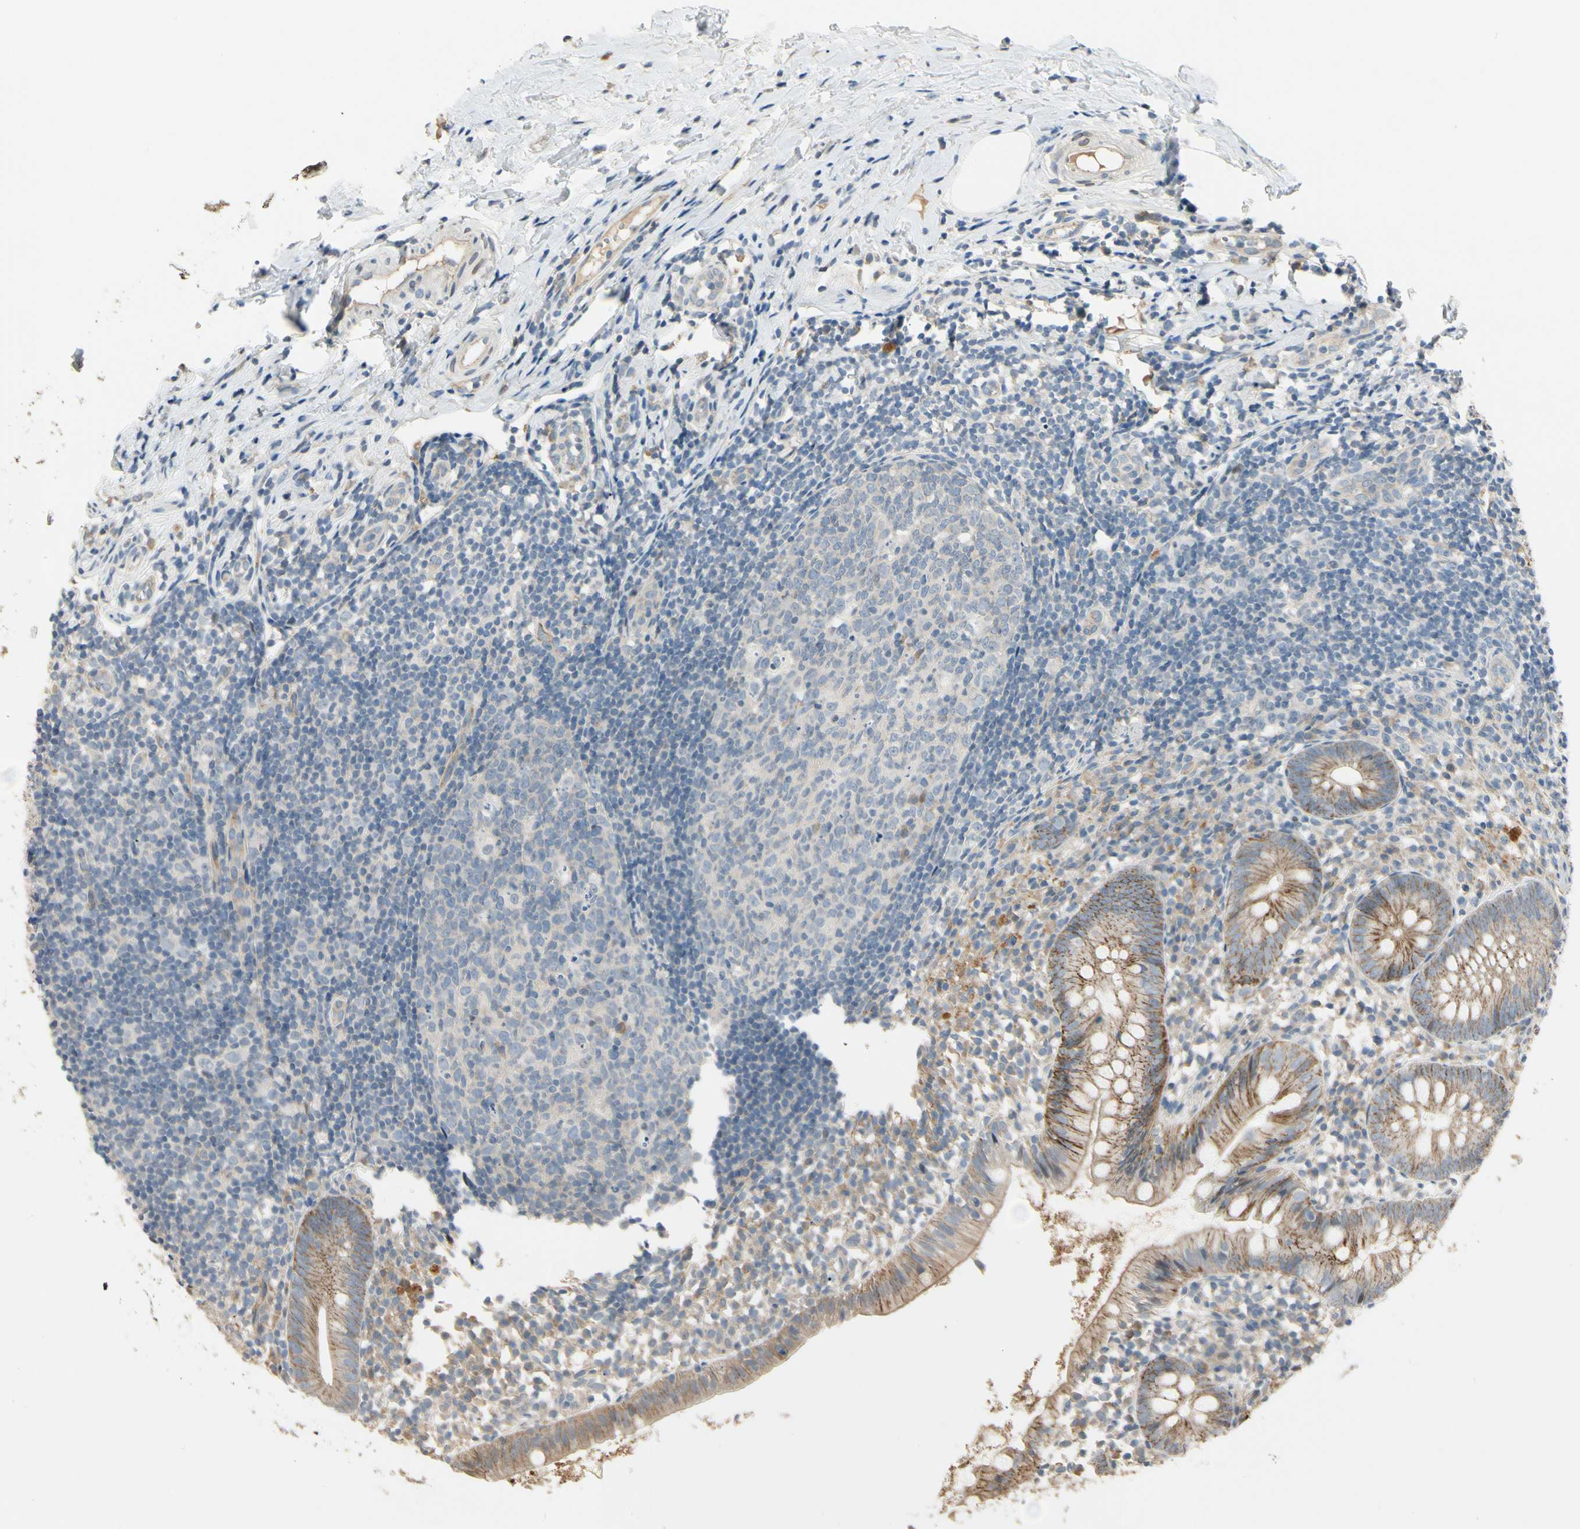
{"staining": {"intensity": "moderate", "quantity": ">75%", "location": "cytoplasmic/membranous"}, "tissue": "appendix", "cell_type": "Glandular cells", "image_type": "normal", "snomed": [{"axis": "morphology", "description": "Normal tissue, NOS"}, {"axis": "topography", "description": "Appendix"}], "caption": "Glandular cells show medium levels of moderate cytoplasmic/membranous staining in approximately >75% of cells in unremarkable human appendix. (IHC, brightfield microscopy, high magnification).", "gene": "P3H2", "patient": {"sex": "female", "age": 20}}